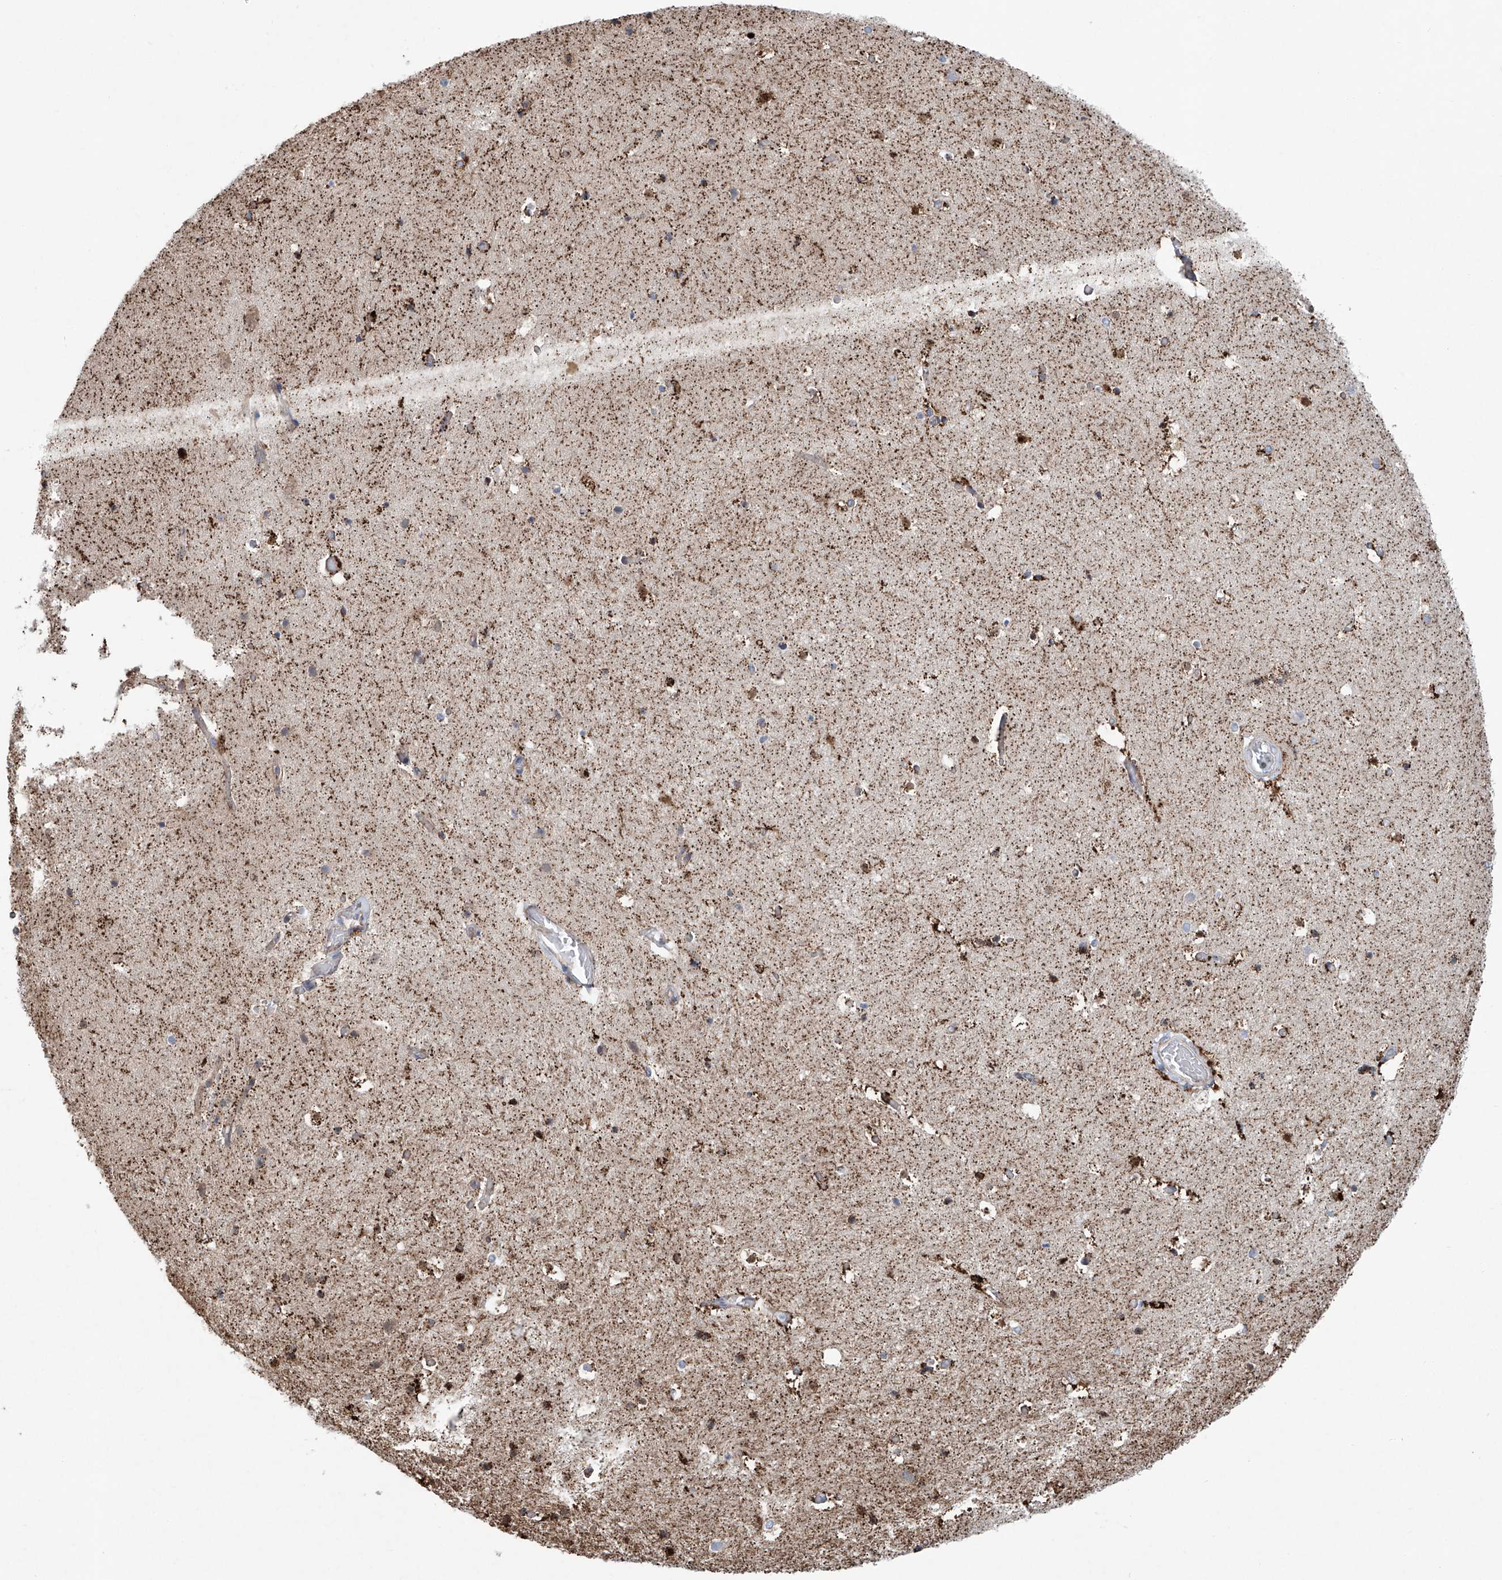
{"staining": {"intensity": "strong", "quantity": "25%-75%", "location": "cytoplasmic/membranous,nuclear"}, "tissue": "hippocampus", "cell_type": "Glial cells", "image_type": "normal", "snomed": [{"axis": "morphology", "description": "Normal tissue, NOS"}, {"axis": "topography", "description": "Hippocampus"}], "caption": "Protein analysis of benign hippocampus reveals strong cytoplasmic/membranous,nuclear expression in about 25%-75% of glial cells.", "gene": "ALDH6A1", "patient": {"sex": "female", "age": 52}}